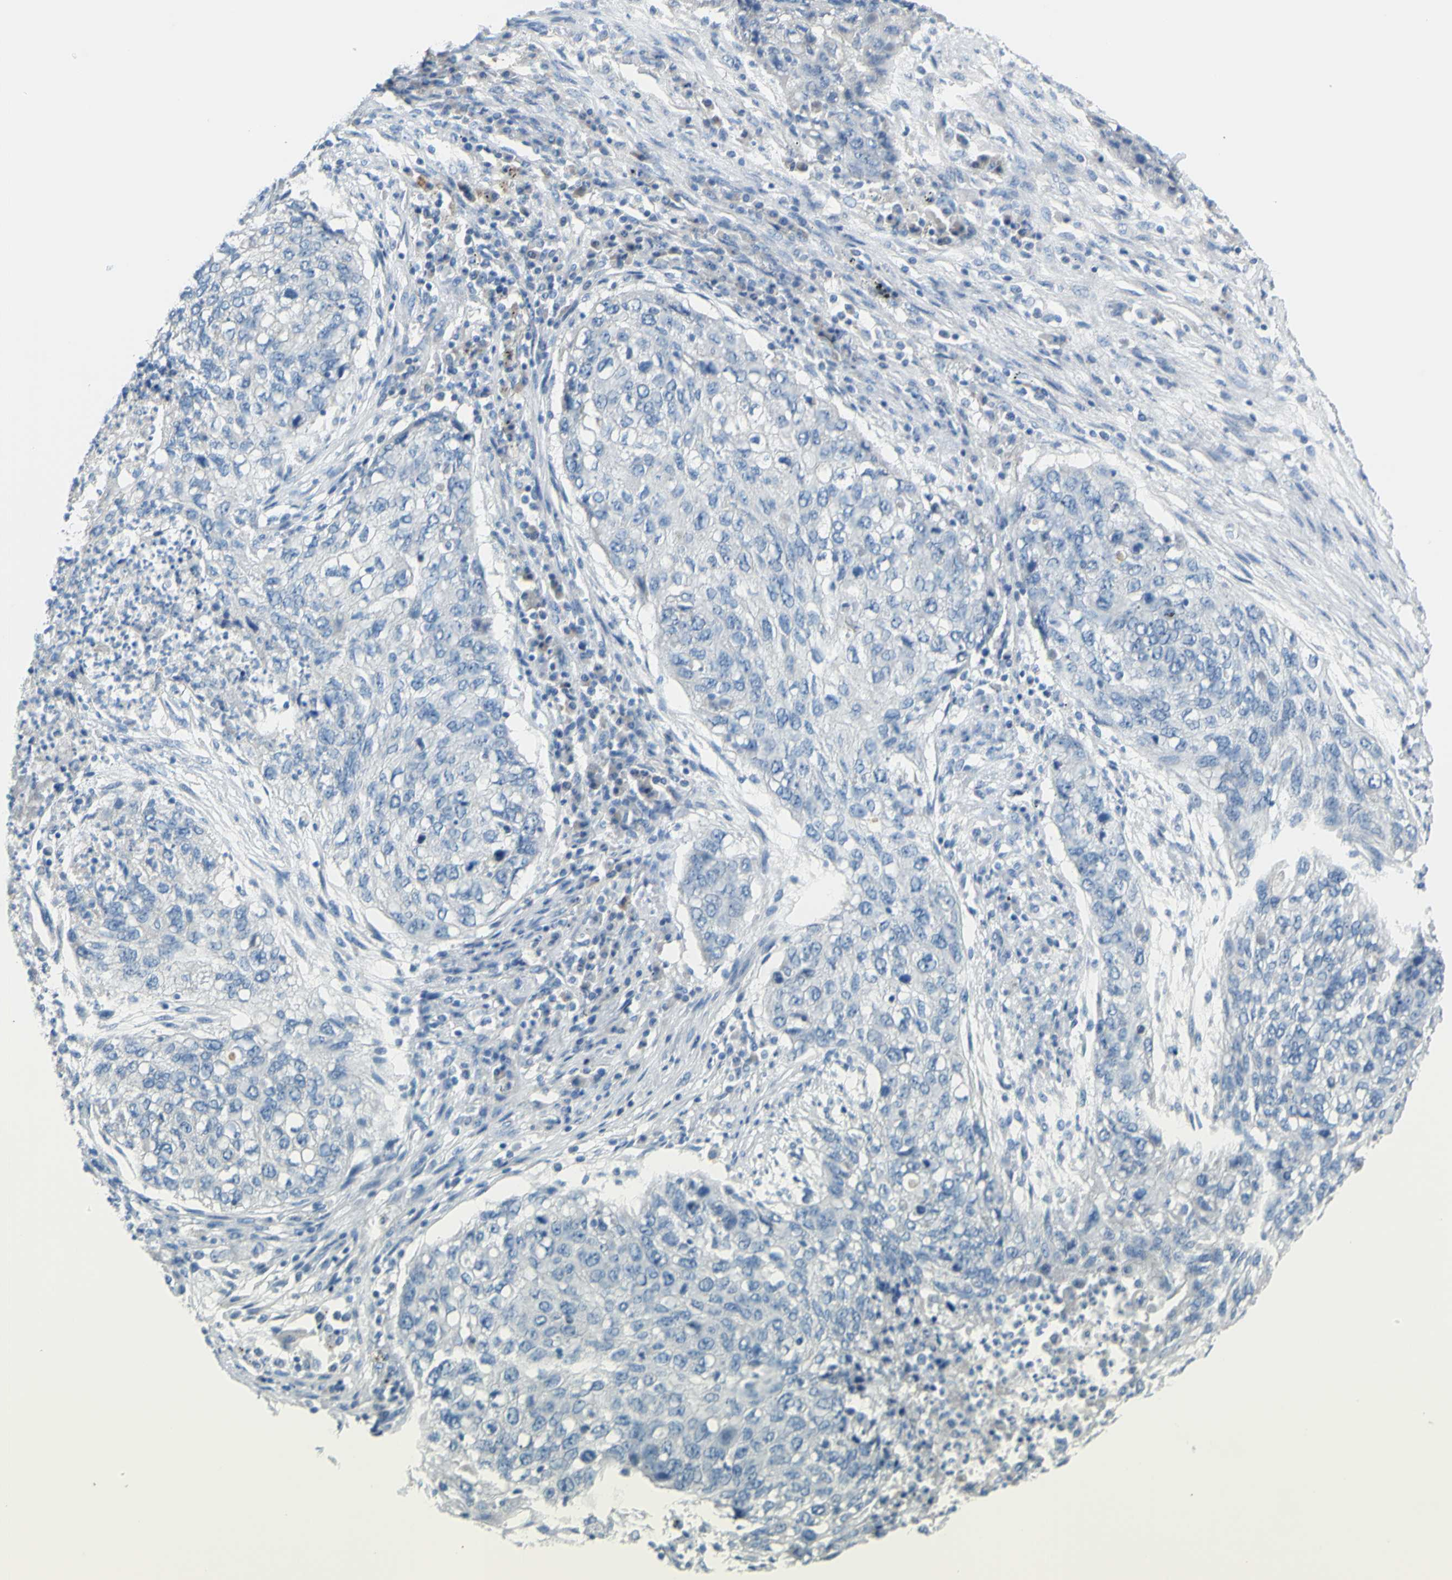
{"staining": {"intensity": "negative", "quantity": "none", "location": "none"}, "tissue": "lung cancer", "cell_type": "Tumor cells", "image_type": "cancer", "snomed": [{"axis": "morphology", "description": "Squamous cell carcinoma, NOS"}, {"axis": "topography", "description": "Lung"}], "caption": "High power microscopy micrograph of an immunohistochemistry (IHC) image of lung cancer, revealing no significant positivity in tumor cells. (Brightfield microscopy of DAB (3,3'-diaminobenzidine) IHC at high magnification).", "gene": "SLC1A2", "patient": {"sex": "female", "age": 63}}